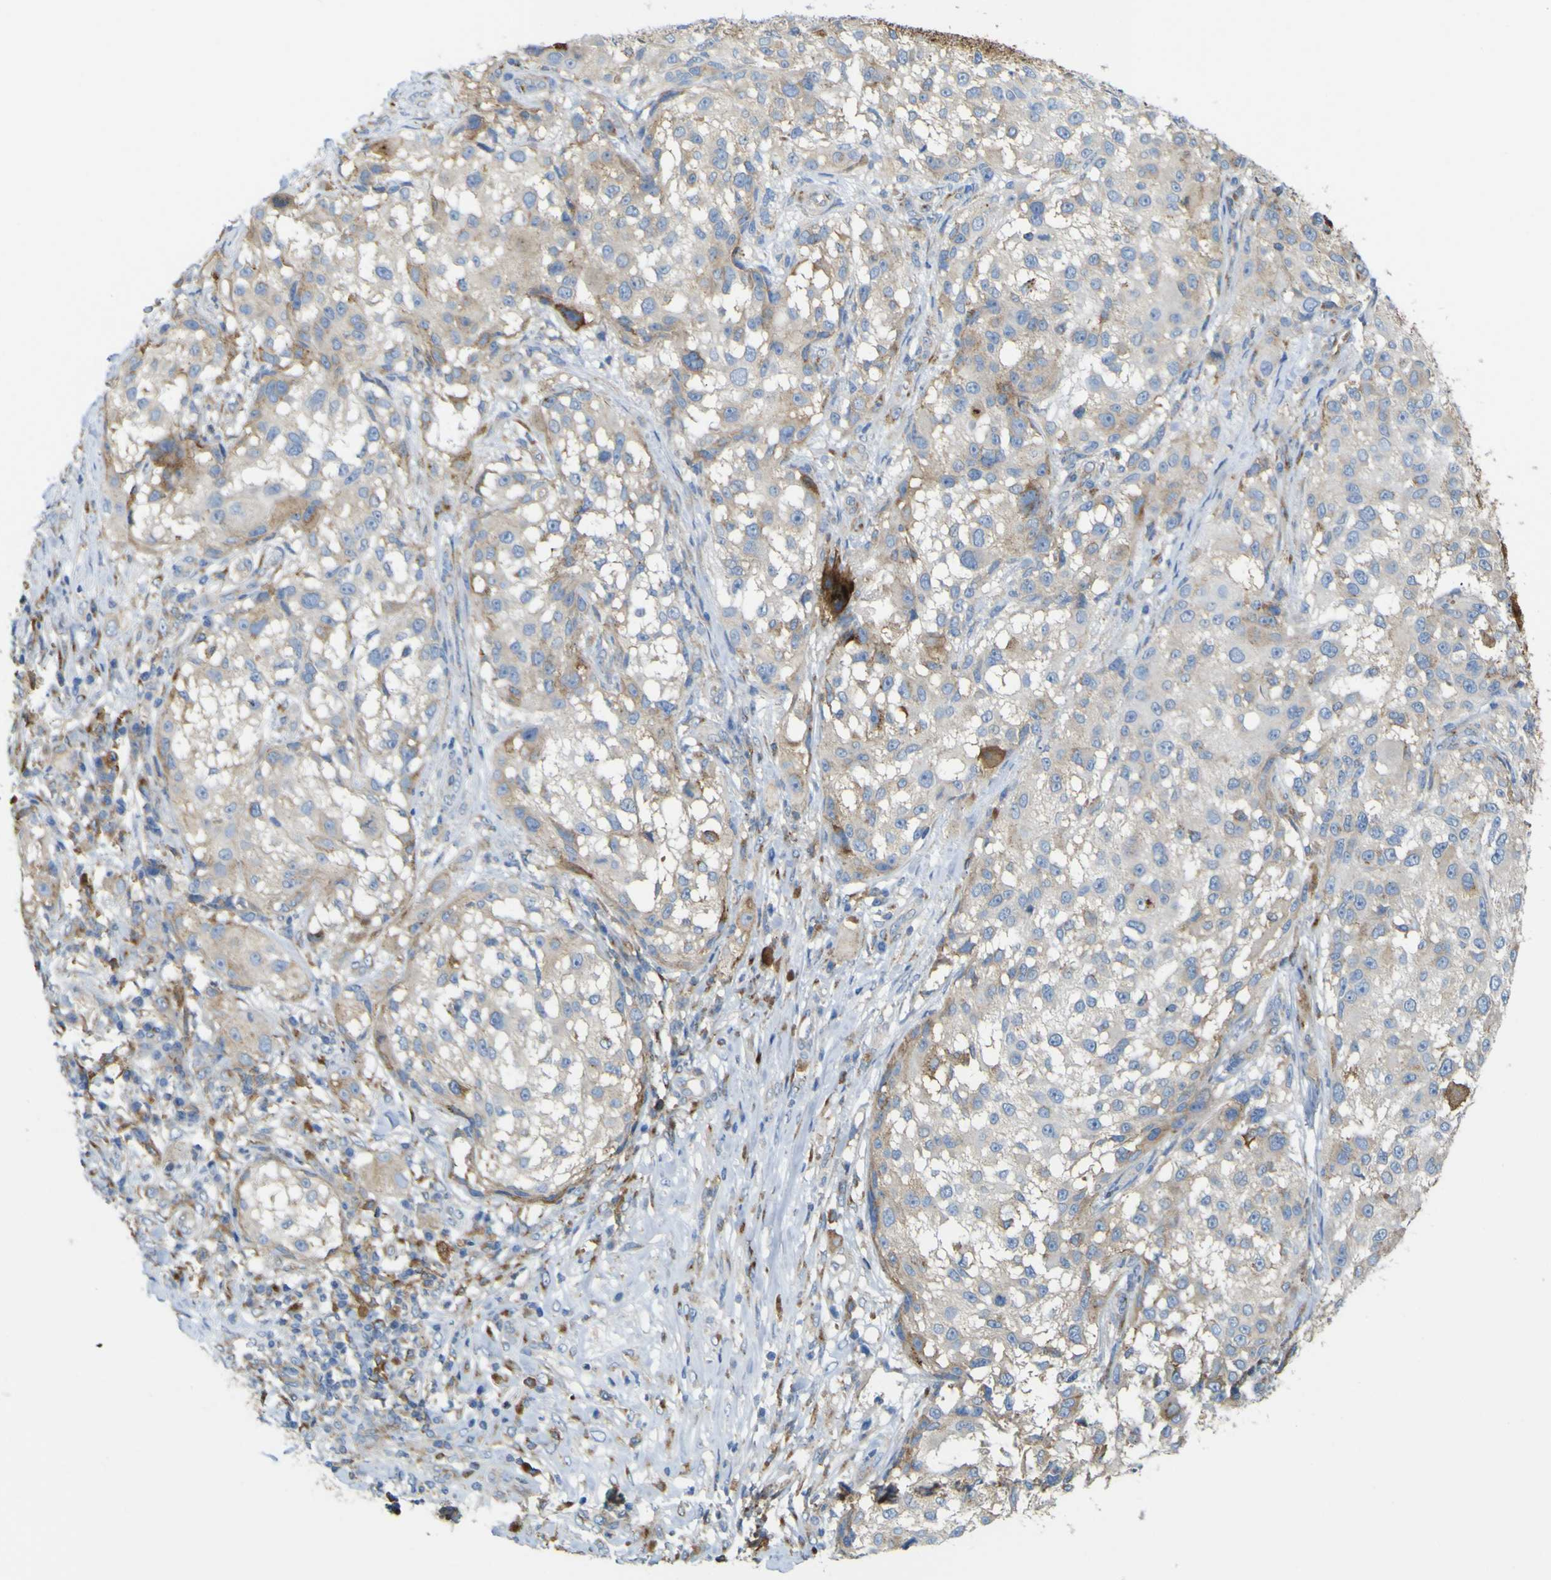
{"staining": {"intensity": "negative", "quantity": "none", "location": "none"}, "tissue": "melanoma", "cell_type": "Tumor cells", "image_type": "cancer", "snomed": [{"axis": "morphology", "description": "Necrosis, NOS"}, {"axis": "morphology", "description": "Malignant melanoma, NOS"}, {"axis": "topography", "description": "Skin"}], "caption": "There is no significant positivity in tumor cells of malignant melanoma. Nuclei are stained in blue.", "gene": "IGF2R", "patient": {"sex": "female", "age": 87}}